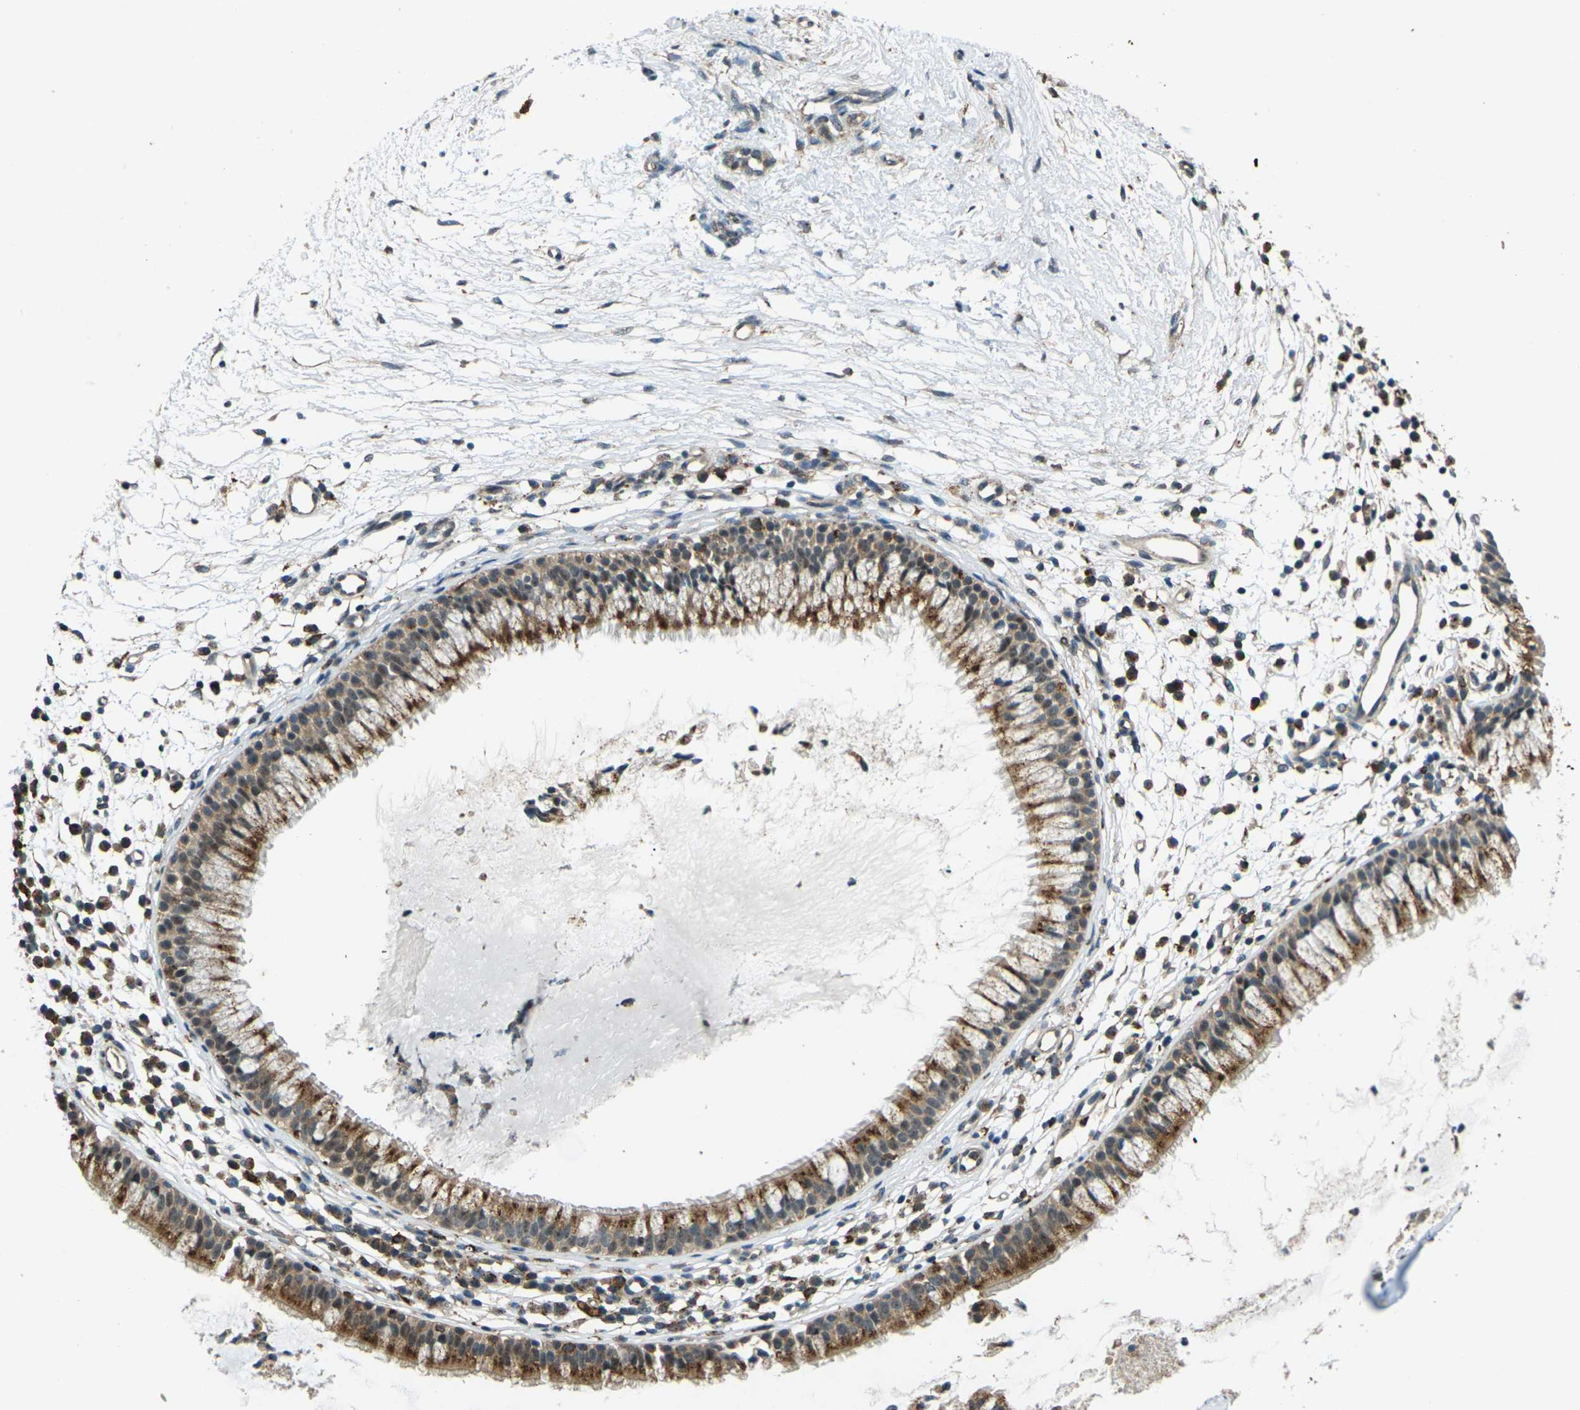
{"staining": {"intensity": "moderate", "quantity": ">75%", "location": "cytoplasmic/membranous"}, "tissue": "nasopharynx", "cell_type": "Respiratory epithelial cells", "image_type": "normal", "snomed": [{"axis": "morphology", "description": "Normal tissue, NOS"}, {"axis": "topography", "description": "Nasopharynx"}], "caption": "Brown immunohistochemical staining in unremarkable nasopharynx exhibits moderate cytoplasmic/membranous staining in about >75% of respiratory epithelial cells.", "gene": "SLC31A2", "patient": {"sex": "male", "age": 21}}